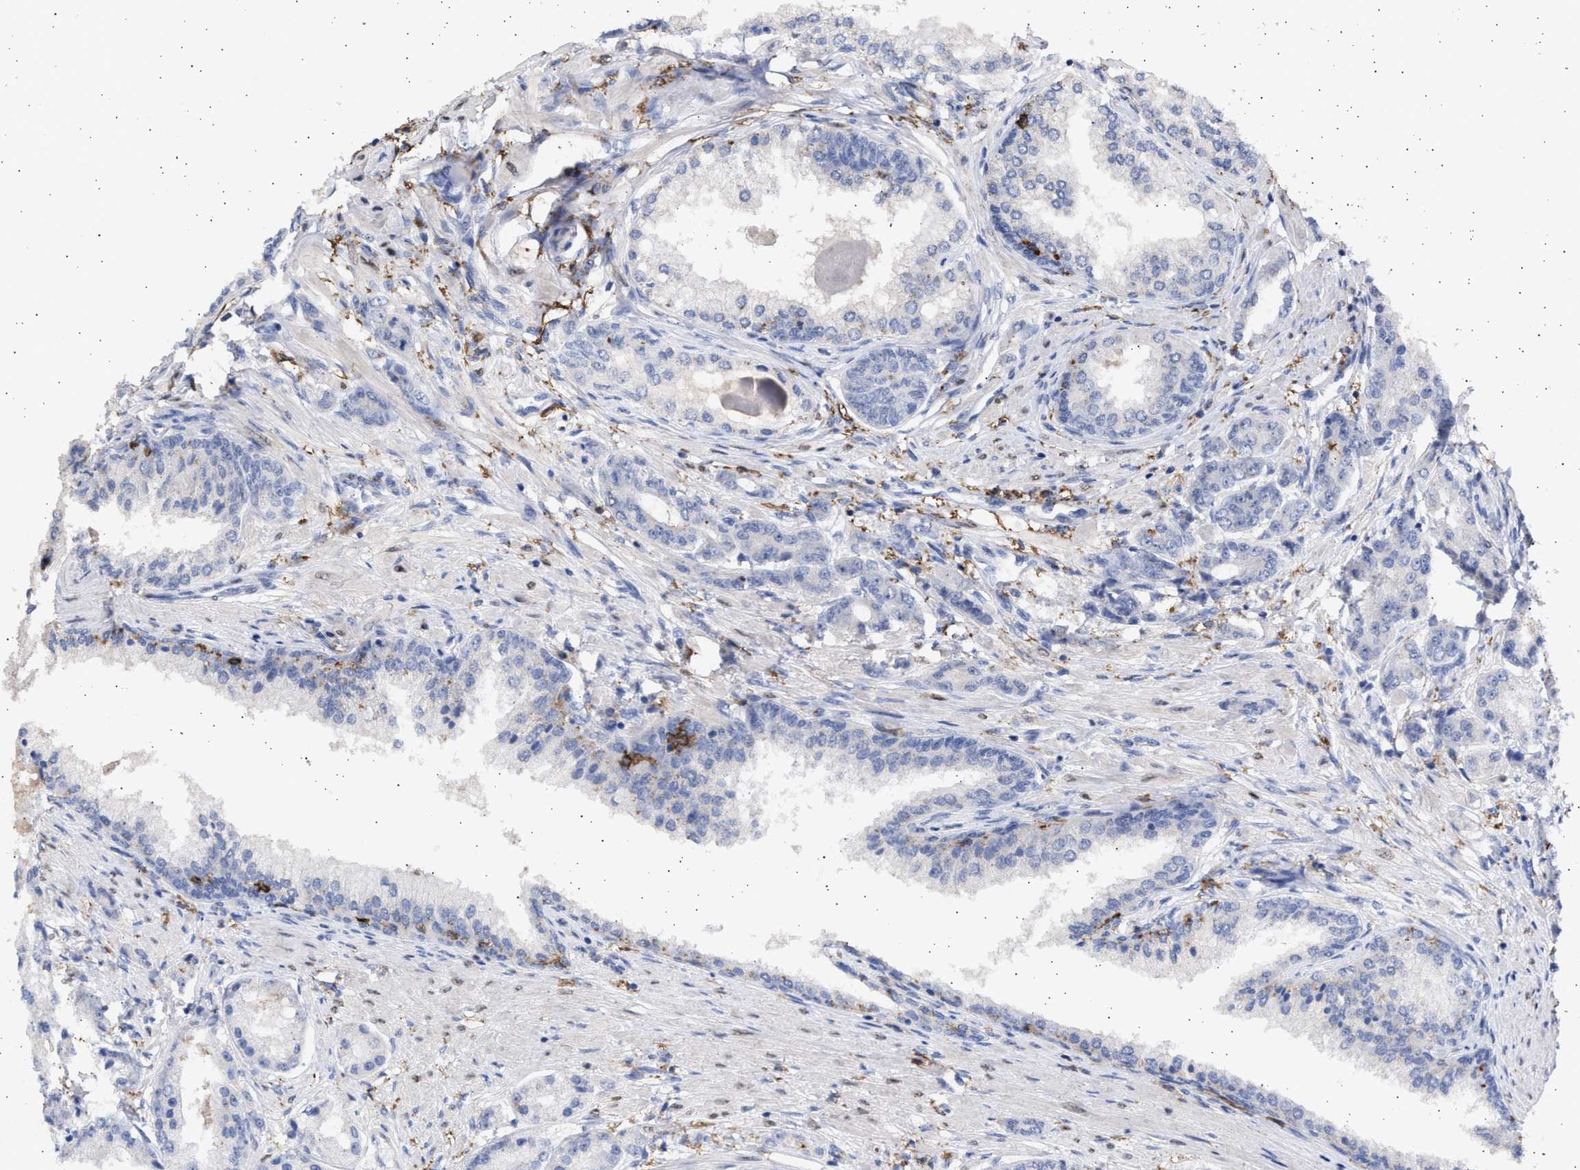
{"staining": {"intensity": "negative", "quantity": "none", "location": "none"}, "tissue": "prostate cancer", "cell_type": "Tumor cells", "image_type": "cancer", "snomed": [{"axis": "morphology", "description": "Adenocarcinoma, High grade"}, {"axis": "topography", "description": "Prostate"}], "caption": "The photomicrograph displays no staining of tumor cells in prostate adenocarcinoma (high-grade). The staining is performed using DAB brown chromogen with nuclei counter-stained in using hematoxylin.", "gene": "FCER1A", "patient": {"sex": "male", "age": 59}}